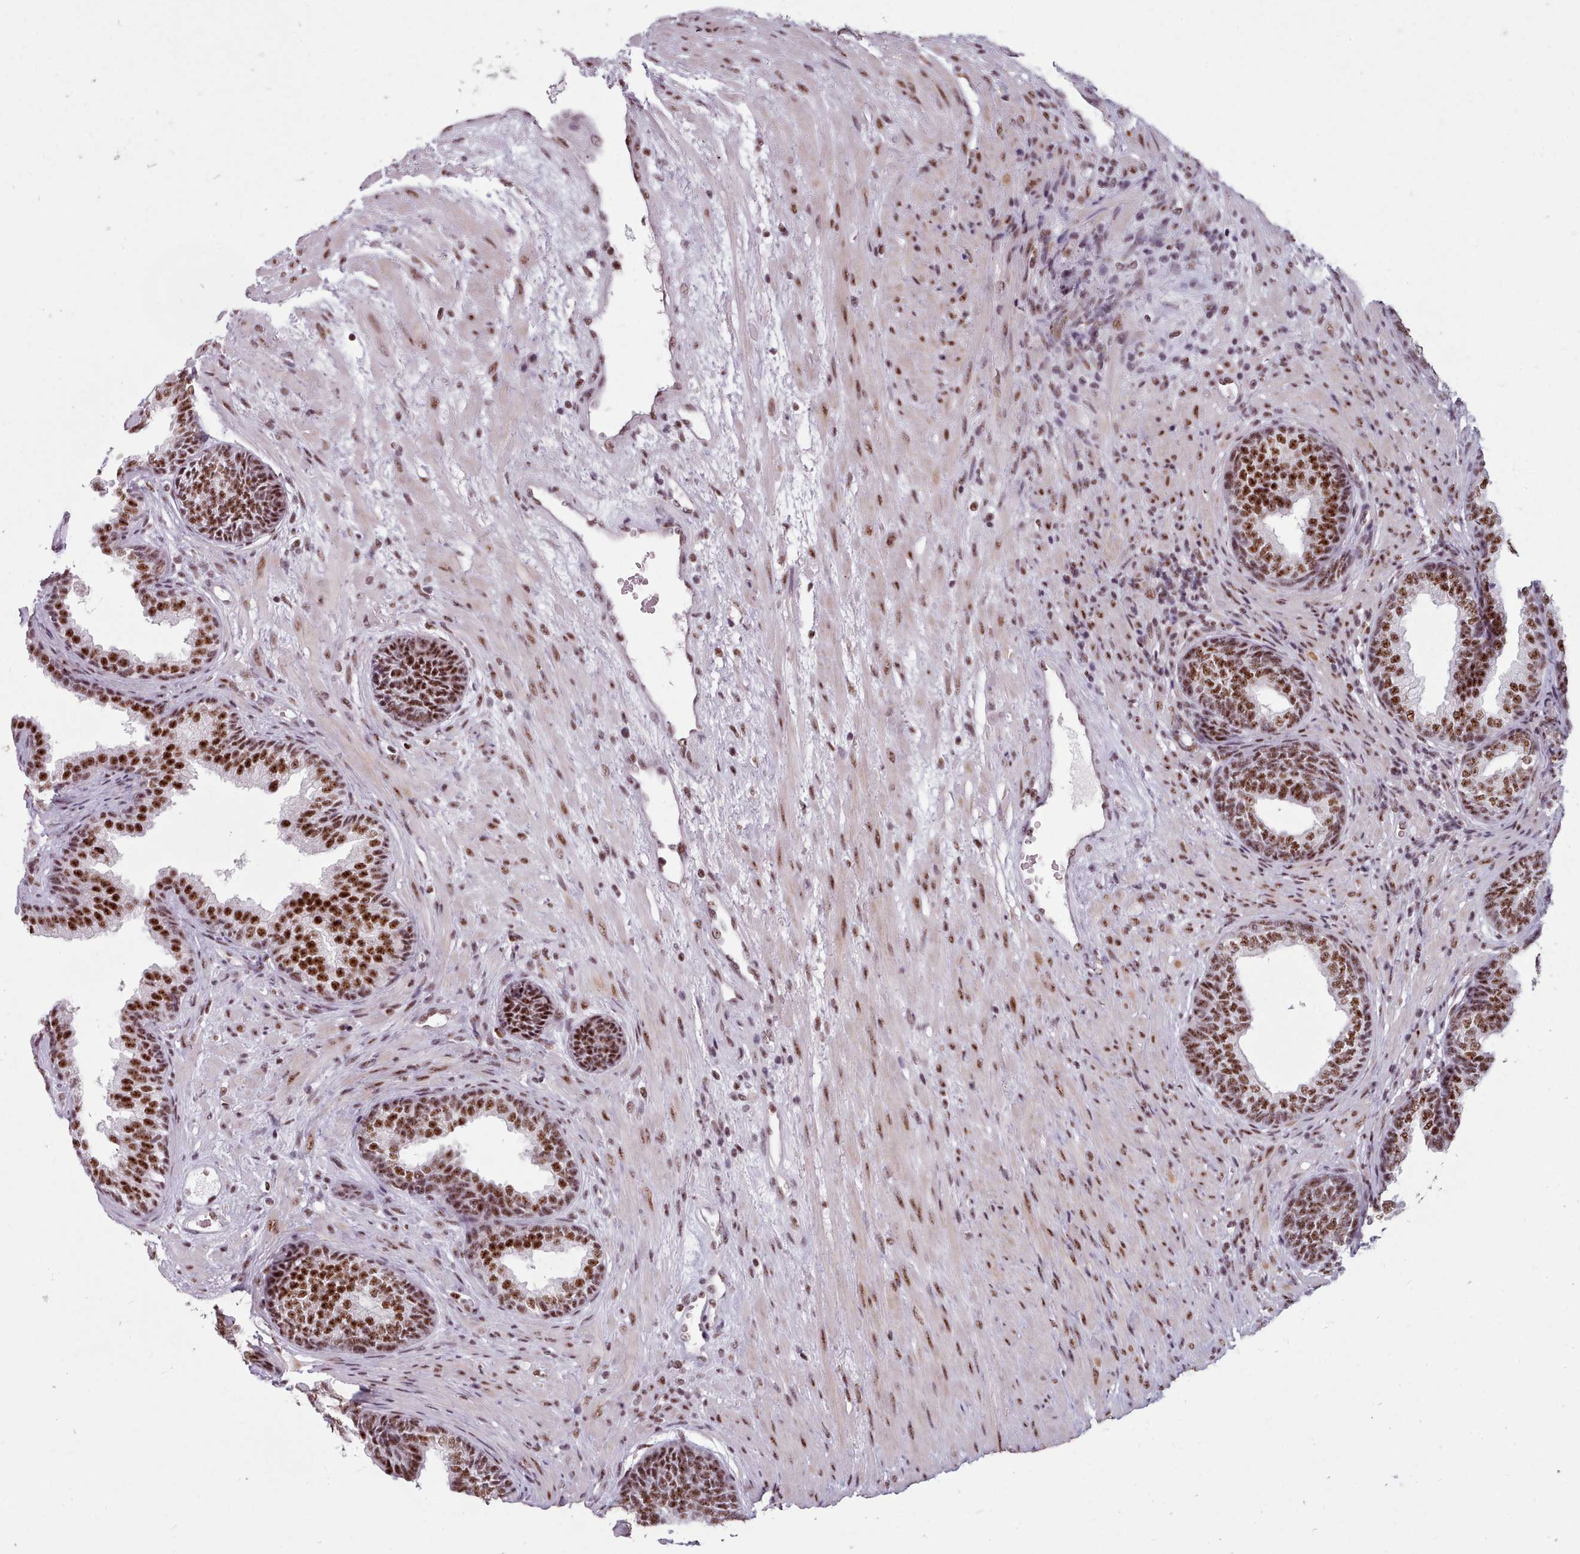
{"staining": {"intensity": "strong", "quantity": ">75%", "location": "nuclear"}, "tissue": "prostate", "cell_type": "Glandular cells", "image_type": "normal", "snomed": [{"axis": "morphology", "description": "Normal tissue, NOS"}, {"axis": "topography", "description": "Prostate"}], "caption": "Strong nuclear positivity is seen in about >75% of glandular cells in normal prostate. (DAB (3,3'-diaminobenzidine) IHC with brightfield microscopy, high magnification).", "gene": "SRRM1", "patient": {"sex": "male", "age": 76}}